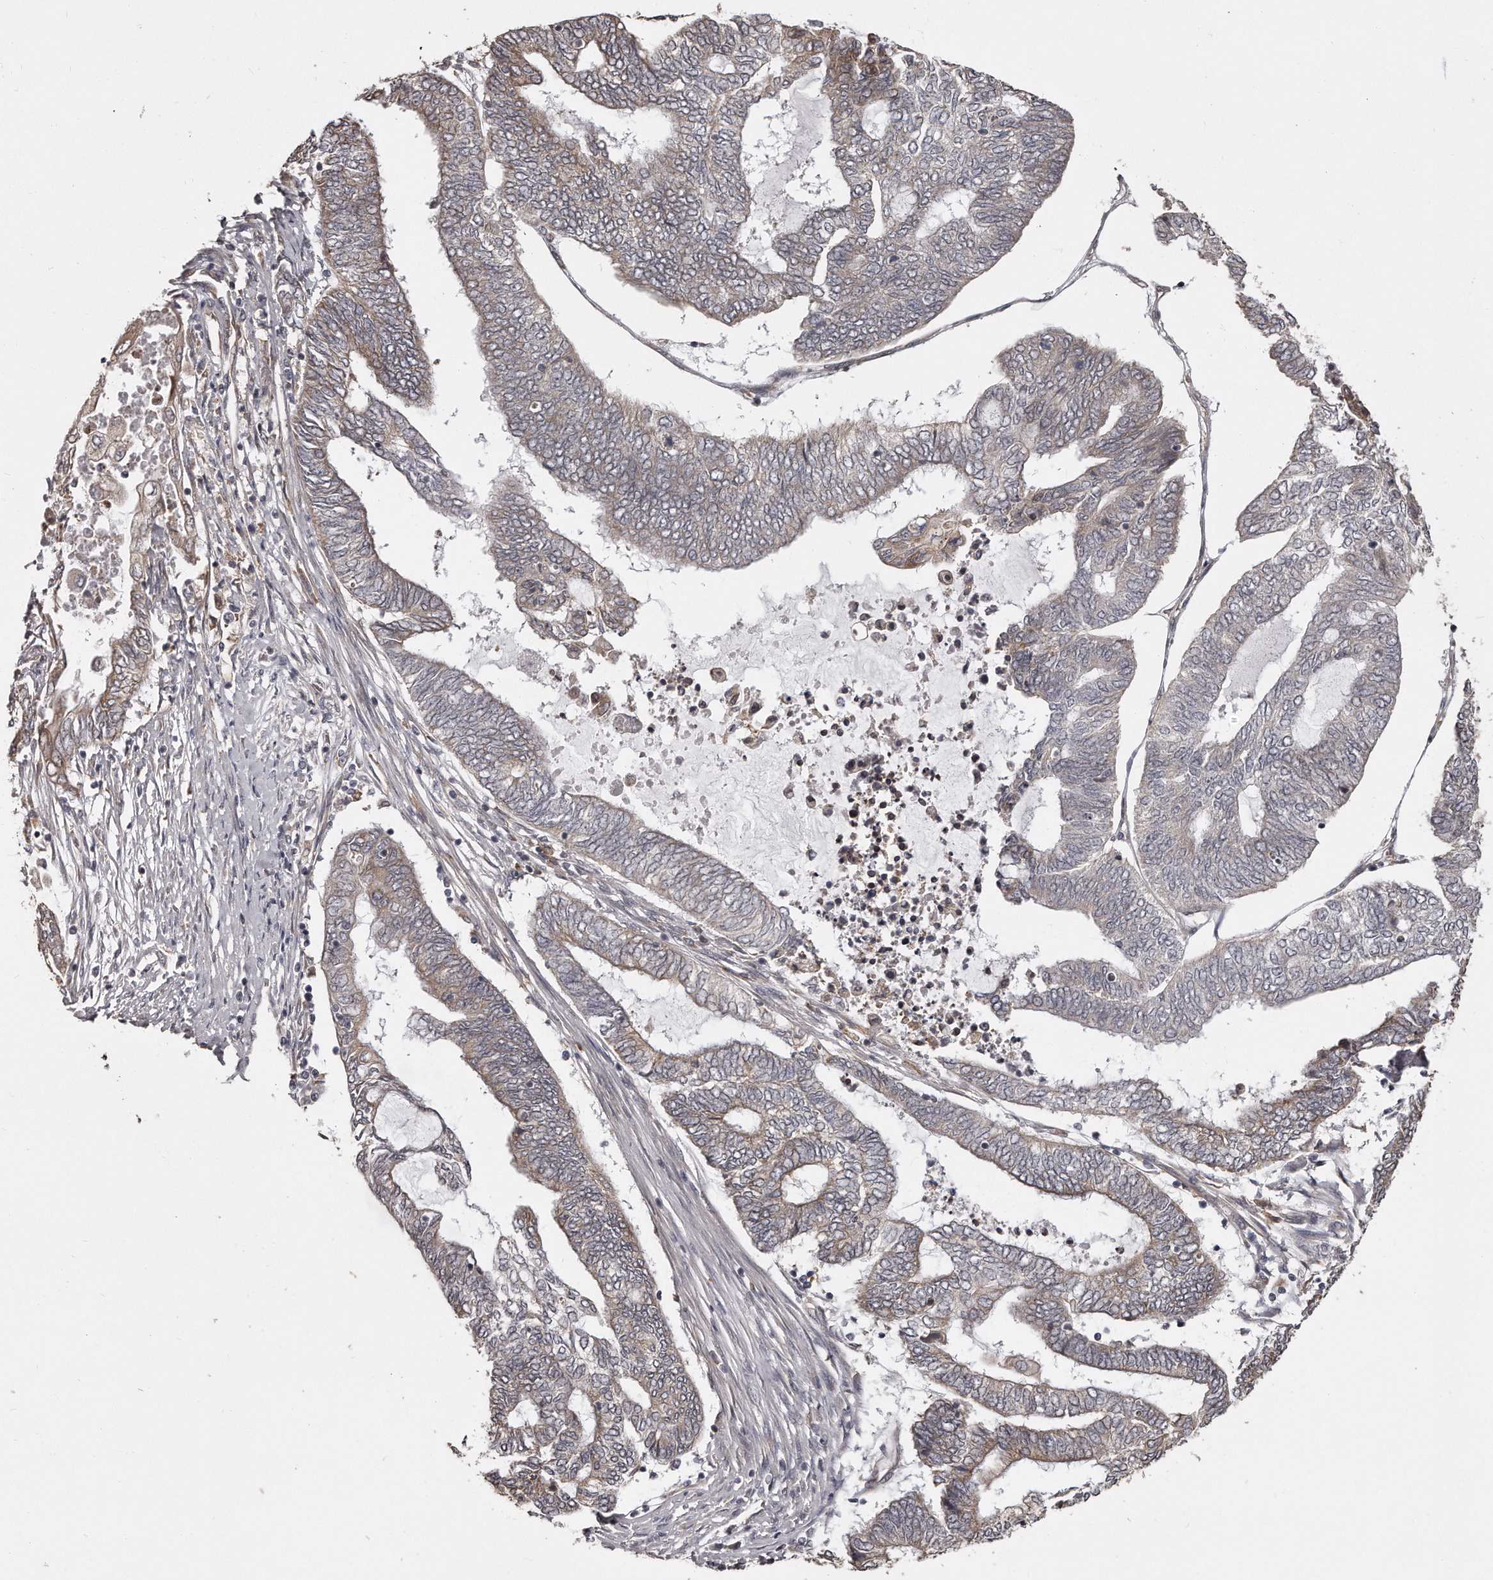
{"staining": {"intensity": "weak", "quantity": "25%-75%", "location": "cytoplasmic/membranous"}, "tissue": "endometrial cancer", "cell_type": "Tumor cells", "image_type": "cancer", "snomed": [{"axis": "morphology", "description": "Adenocarcinoma, NOS"}, {"axis": "topography", "description": "Uterus"}, {"axis": "topography", "description": "Endometrium"}], "caption": "Immunohistochemical staining of endometrial cancer (adenocarcinoma) displays low levels of weak cytoplasmic/membranous protein expression in about 25%-75% of tumor cells.", "gene": "TRAPPC14", "patient": {"sex": "female", "age": 70}}